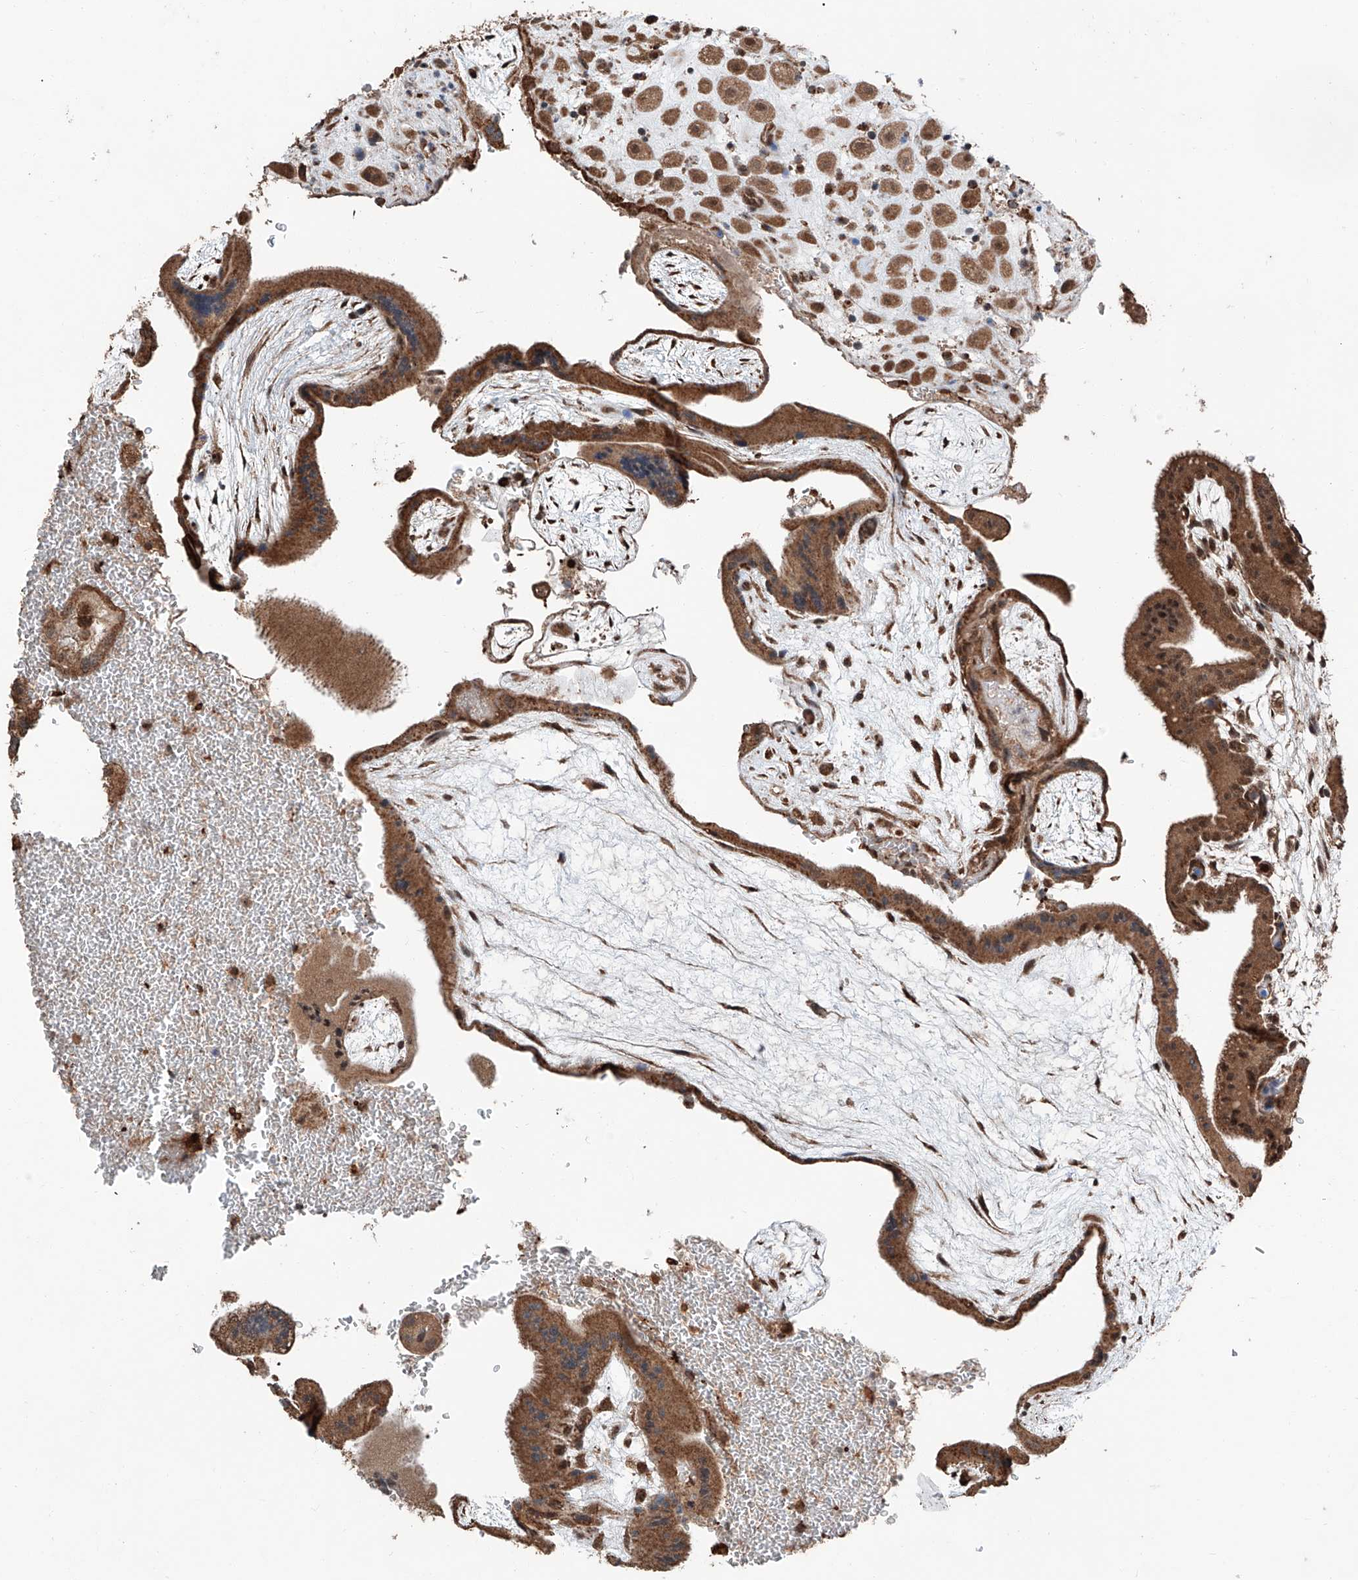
{"staining": {"intensity": "moderate", "quantity": ">75%", "location": "cytoplasmic/membranous,nuclear"}, "tissue": "placenta", "cell_type": "Decidual cells", "image_type": "normal", "snomed": [{"axis": "morphology", "description": "Normal tissue, NOS"}, {"axis": "topography", "description": "Placenta"}], "caption": "IHC of unremarkable placenta shows medium levels of moderate cytoplasmic/membranous,nuclear expression in about >75% of decidual cells. (Stains: DAB in brown, nuclei in blue, Microscopy: brightfield microscopy at high magnification).", "gene": "ZNF445", "patient": {"sex": "female", "age": 35}}